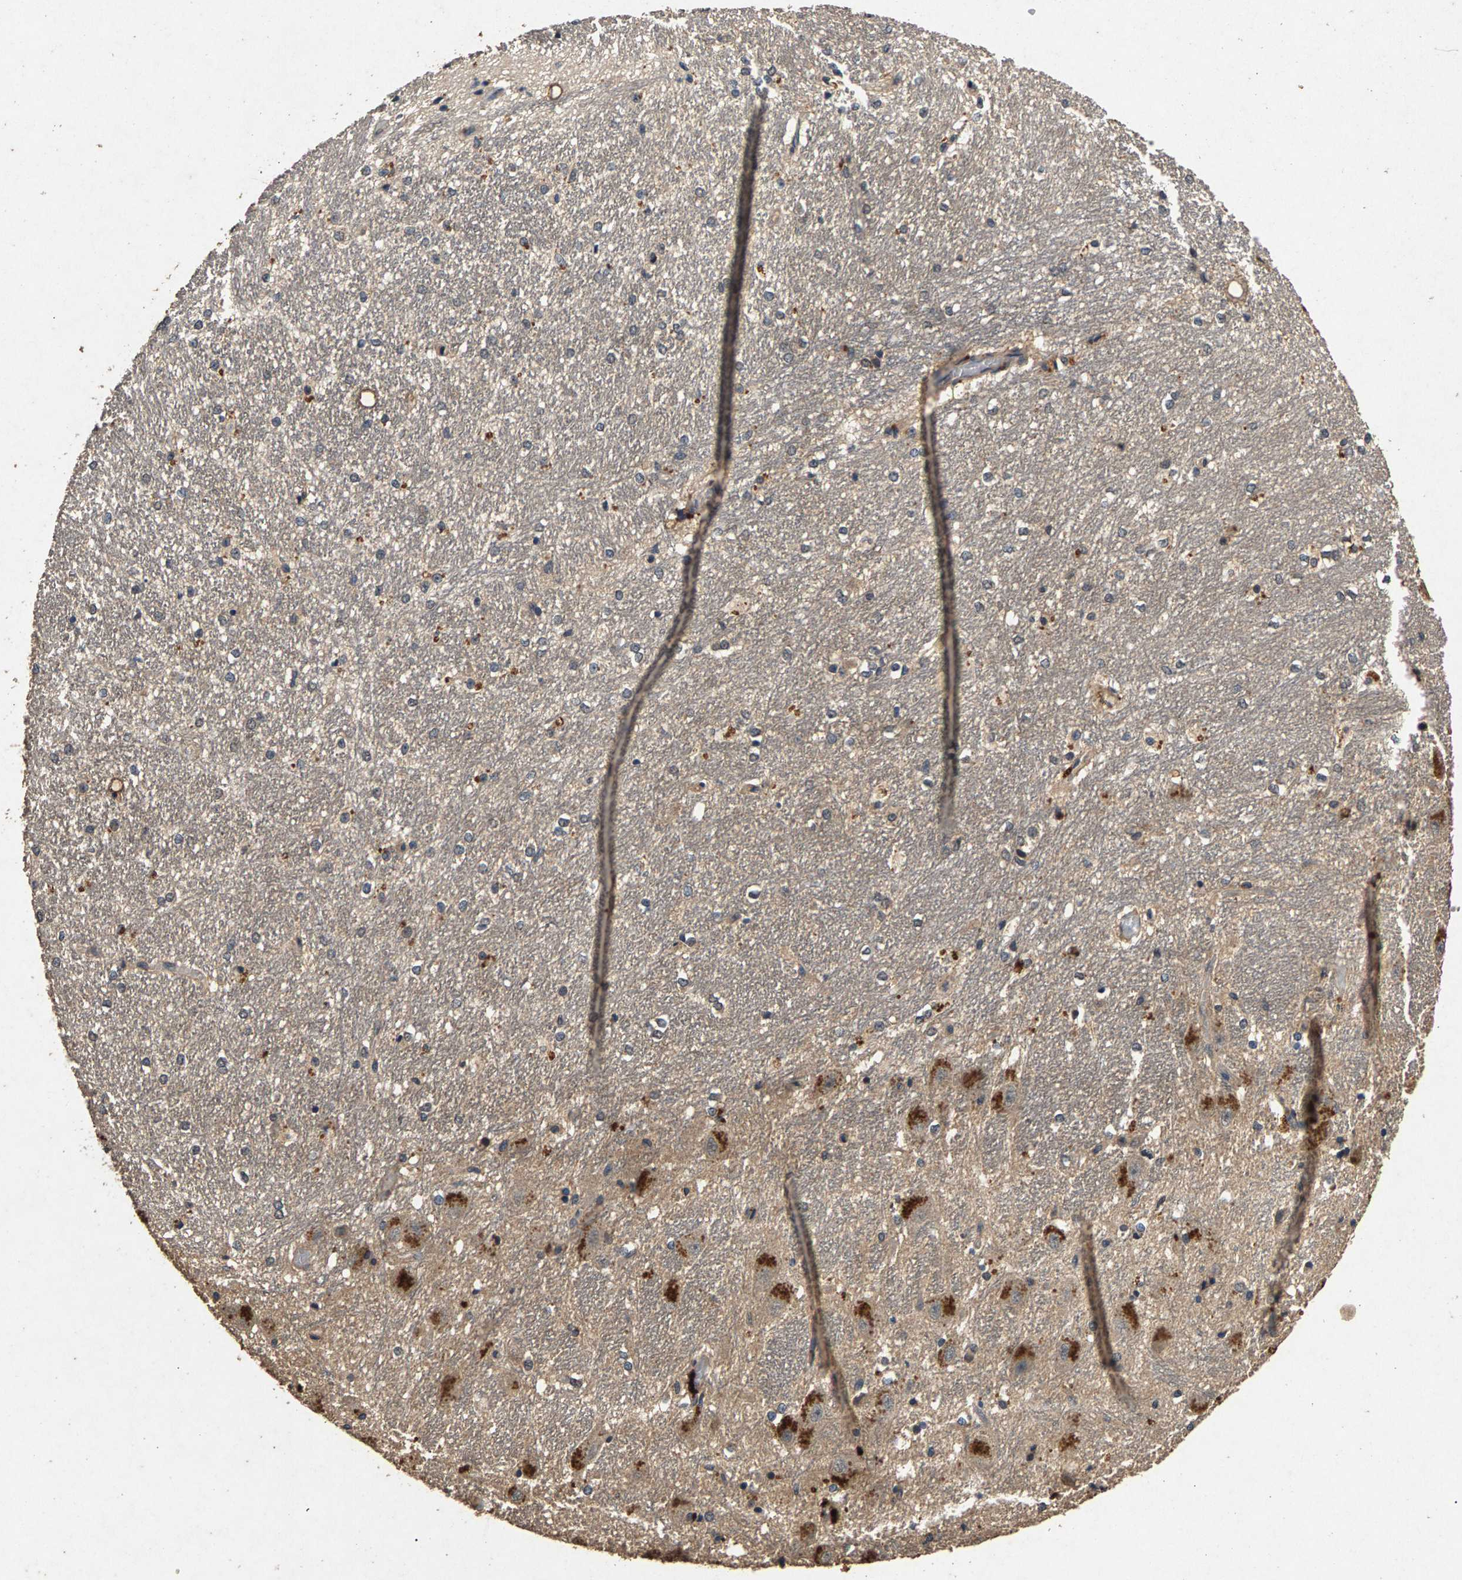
{"staining": {"intensity": "moderate", "quantity": "<25%", "location": "cytoplasmic/membranous"}, "tissue": "hippocampus", "cell_type": "Glial cells", "image_type": "normal", "snomed": [{"axis": "morphology", "description": "Normal tissue, NOS"}, {"axis": "topography", "description": "Hippocampus"}], "caption": "Protein analysis of benign hippocampus exhibits moderate cytoplasmic/membranous positivity in approximately <25% of glial cells. (brown staining indicates protein expression, while blue staining denotes nuclei).", "gene": "PPP1CC", "patient": {"sex": "female", "age": 19}}